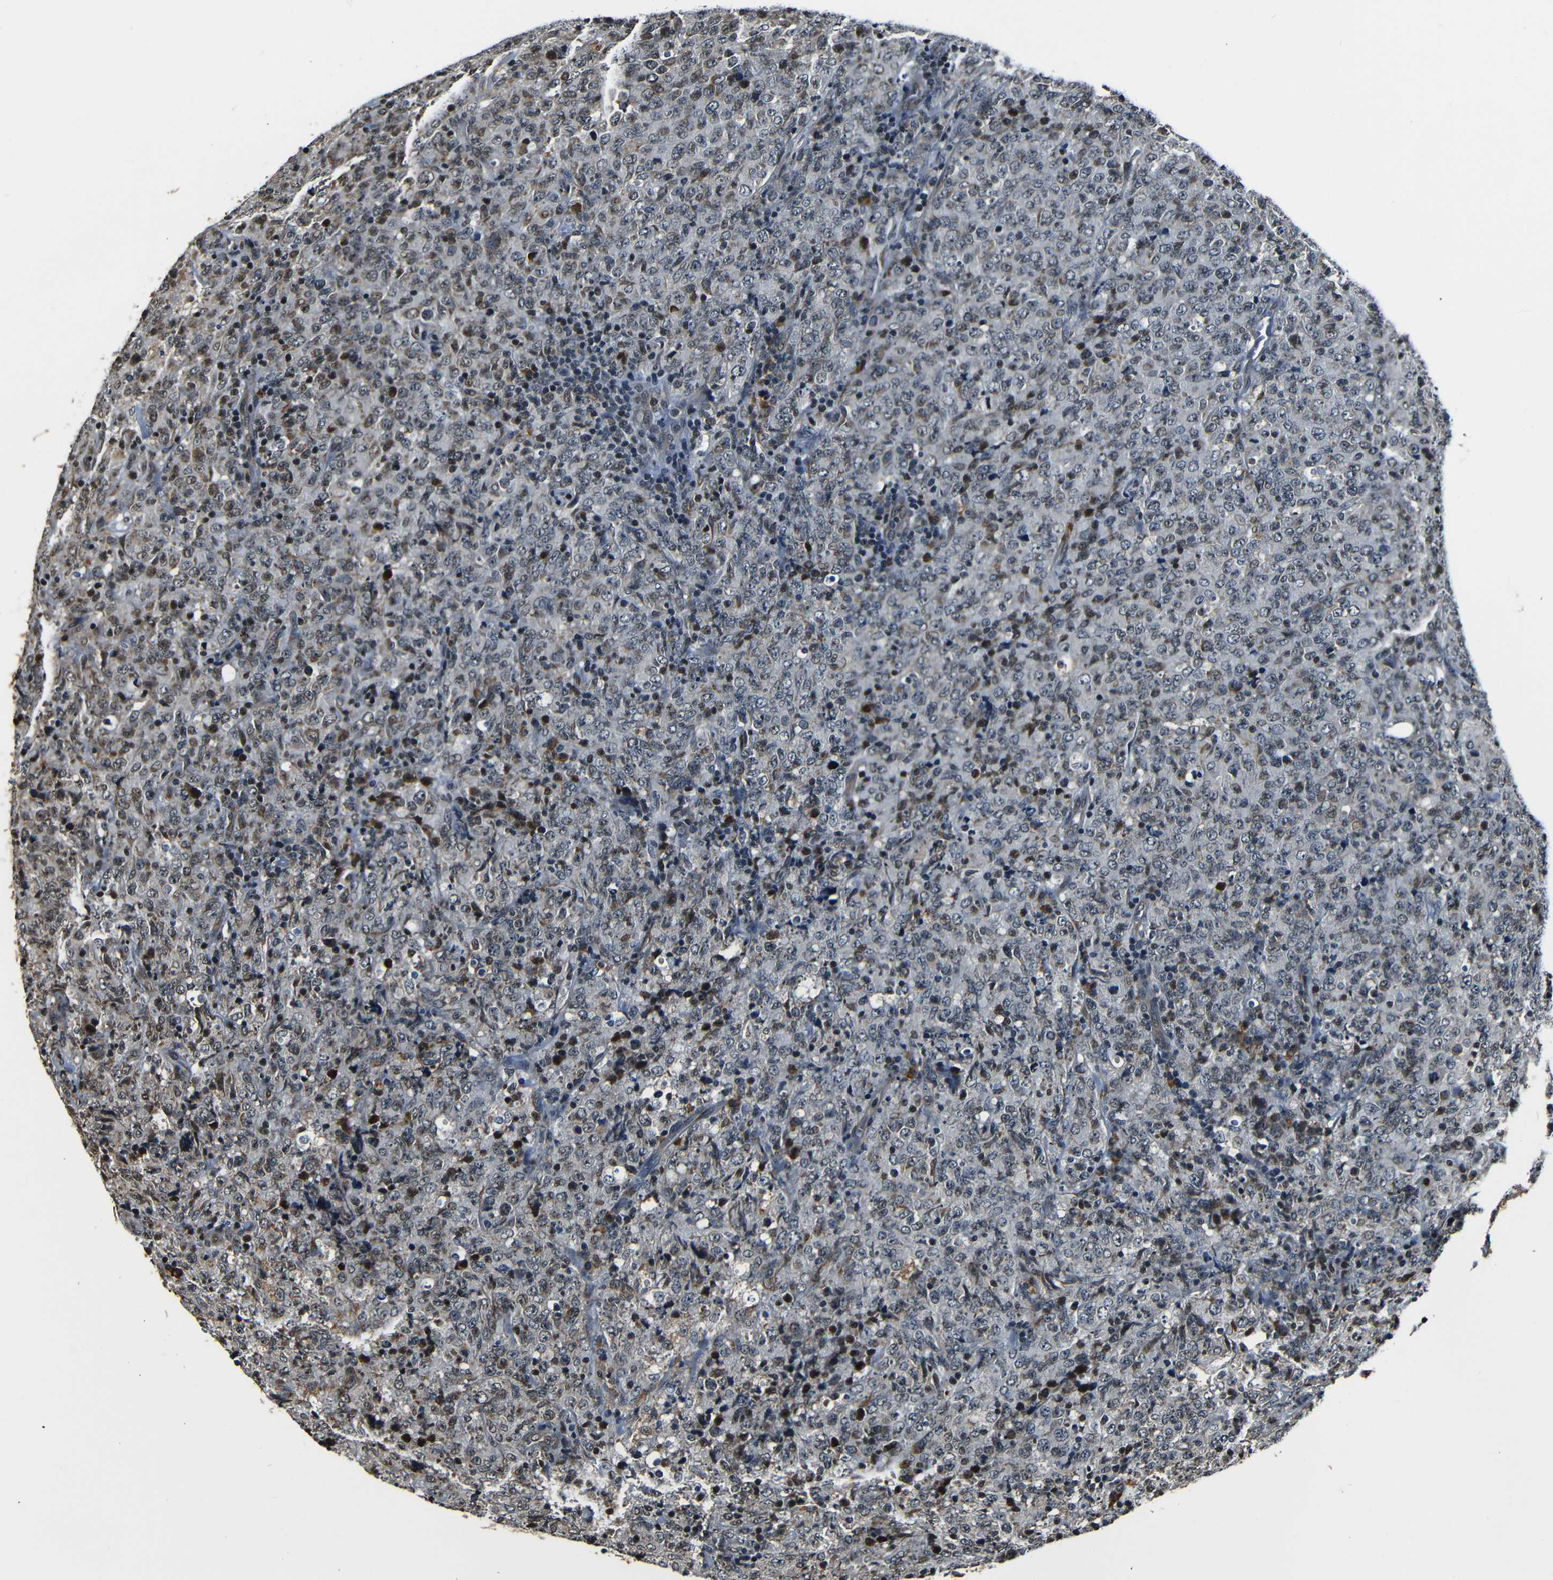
{"staining": {"intensity": "weak", "quantity": "<25%", "location": "cytoplasmic/membranous,nuclear"}, "tissue": "lymphoma", "cell_type": "Tumor cells", "image_type": "cancer", "snomed": [{"axis": "morphology", "description": "Malignant lymphoma, non-Hodgkin's type, High grade"}, {"axis": "topography", "description": "Tonsil"}], "caption": "A high-resolution image shows immunohistochemistry (IHC) staining of lymphoma, which exhibits no significant staining in tumor cells.", "gene": "NCBP3", "patient": {"sex": "female", "age": 36}}